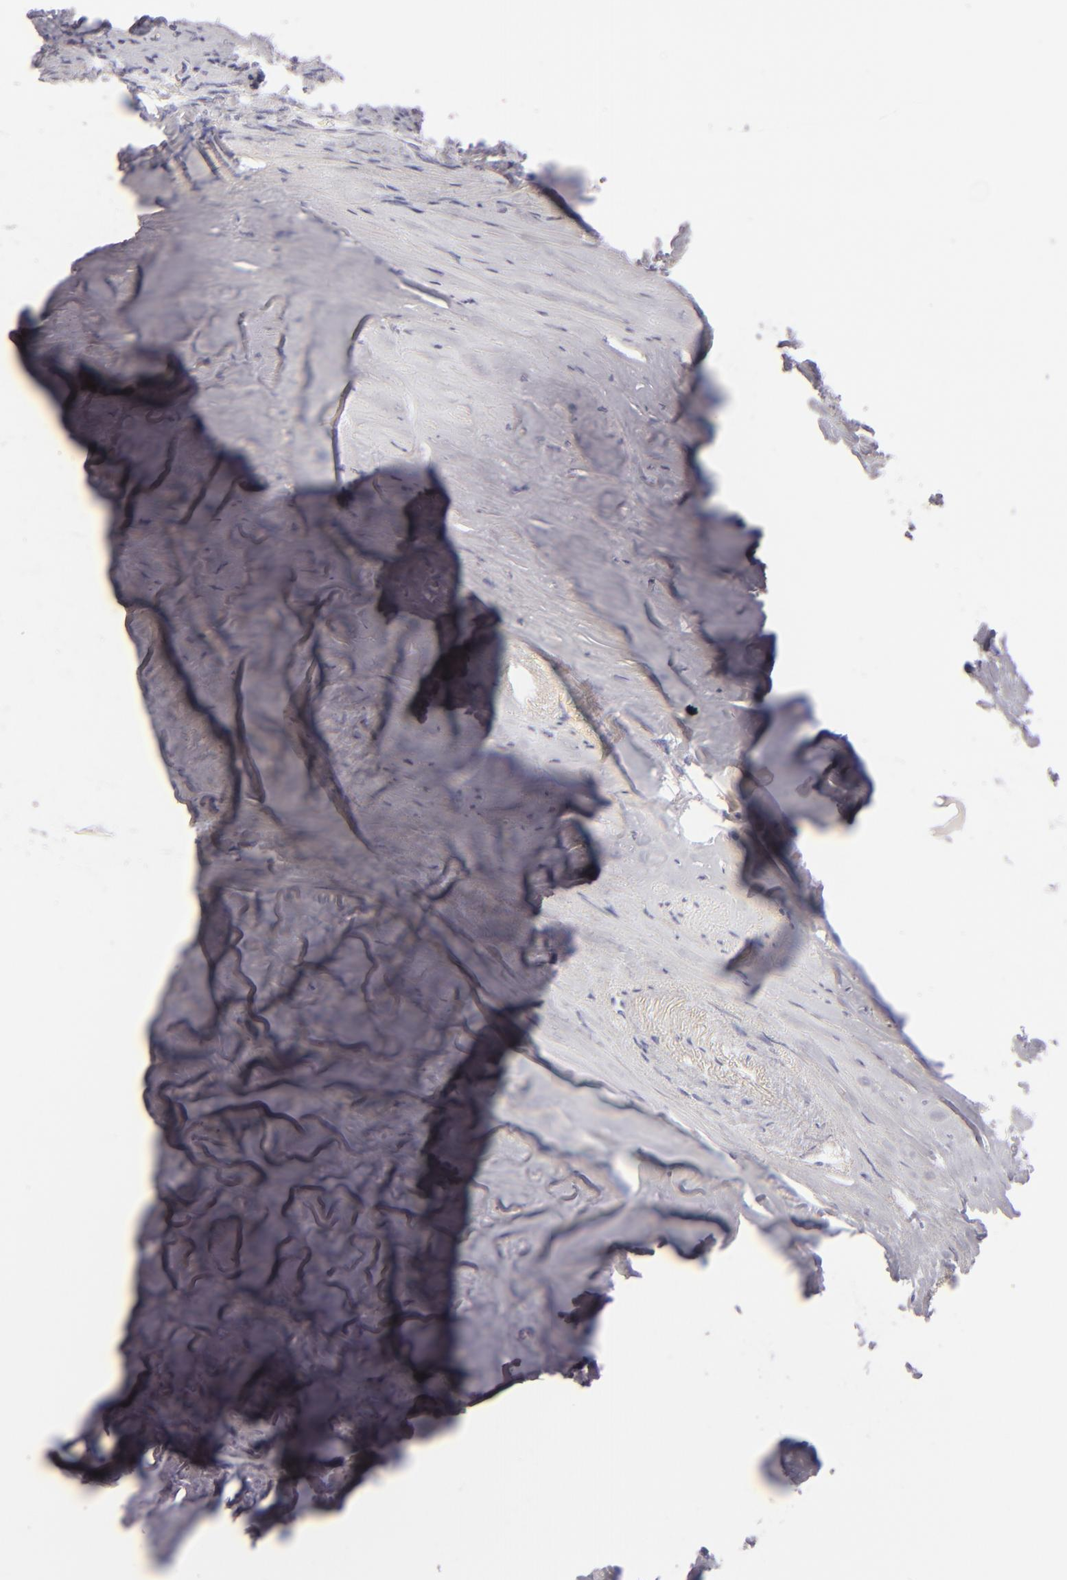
{"staining": {"intensity": "moderate", "quantity": ">75%", "location": "nuclear"}, "tissue": "carcinoid", "cell_type": "Tumor cells", "image_type": "cancer", "snomed": [{"axis": "morphology", "description": "Carcinoid, malignant, NOS"}, {"axis": "topography", "description": "Small intestine"}], "caption": "An immunohistochemistry histopathology image of neoplastic tissue is shown. Protein staining in brown labels moderate nuclear positivity in carcinoid (malignant) within tumor cells. (IHC, brightfield microscopy, high magnification).", "gene": "CDX2", "patient": {"sex": "male", "age": 63}}